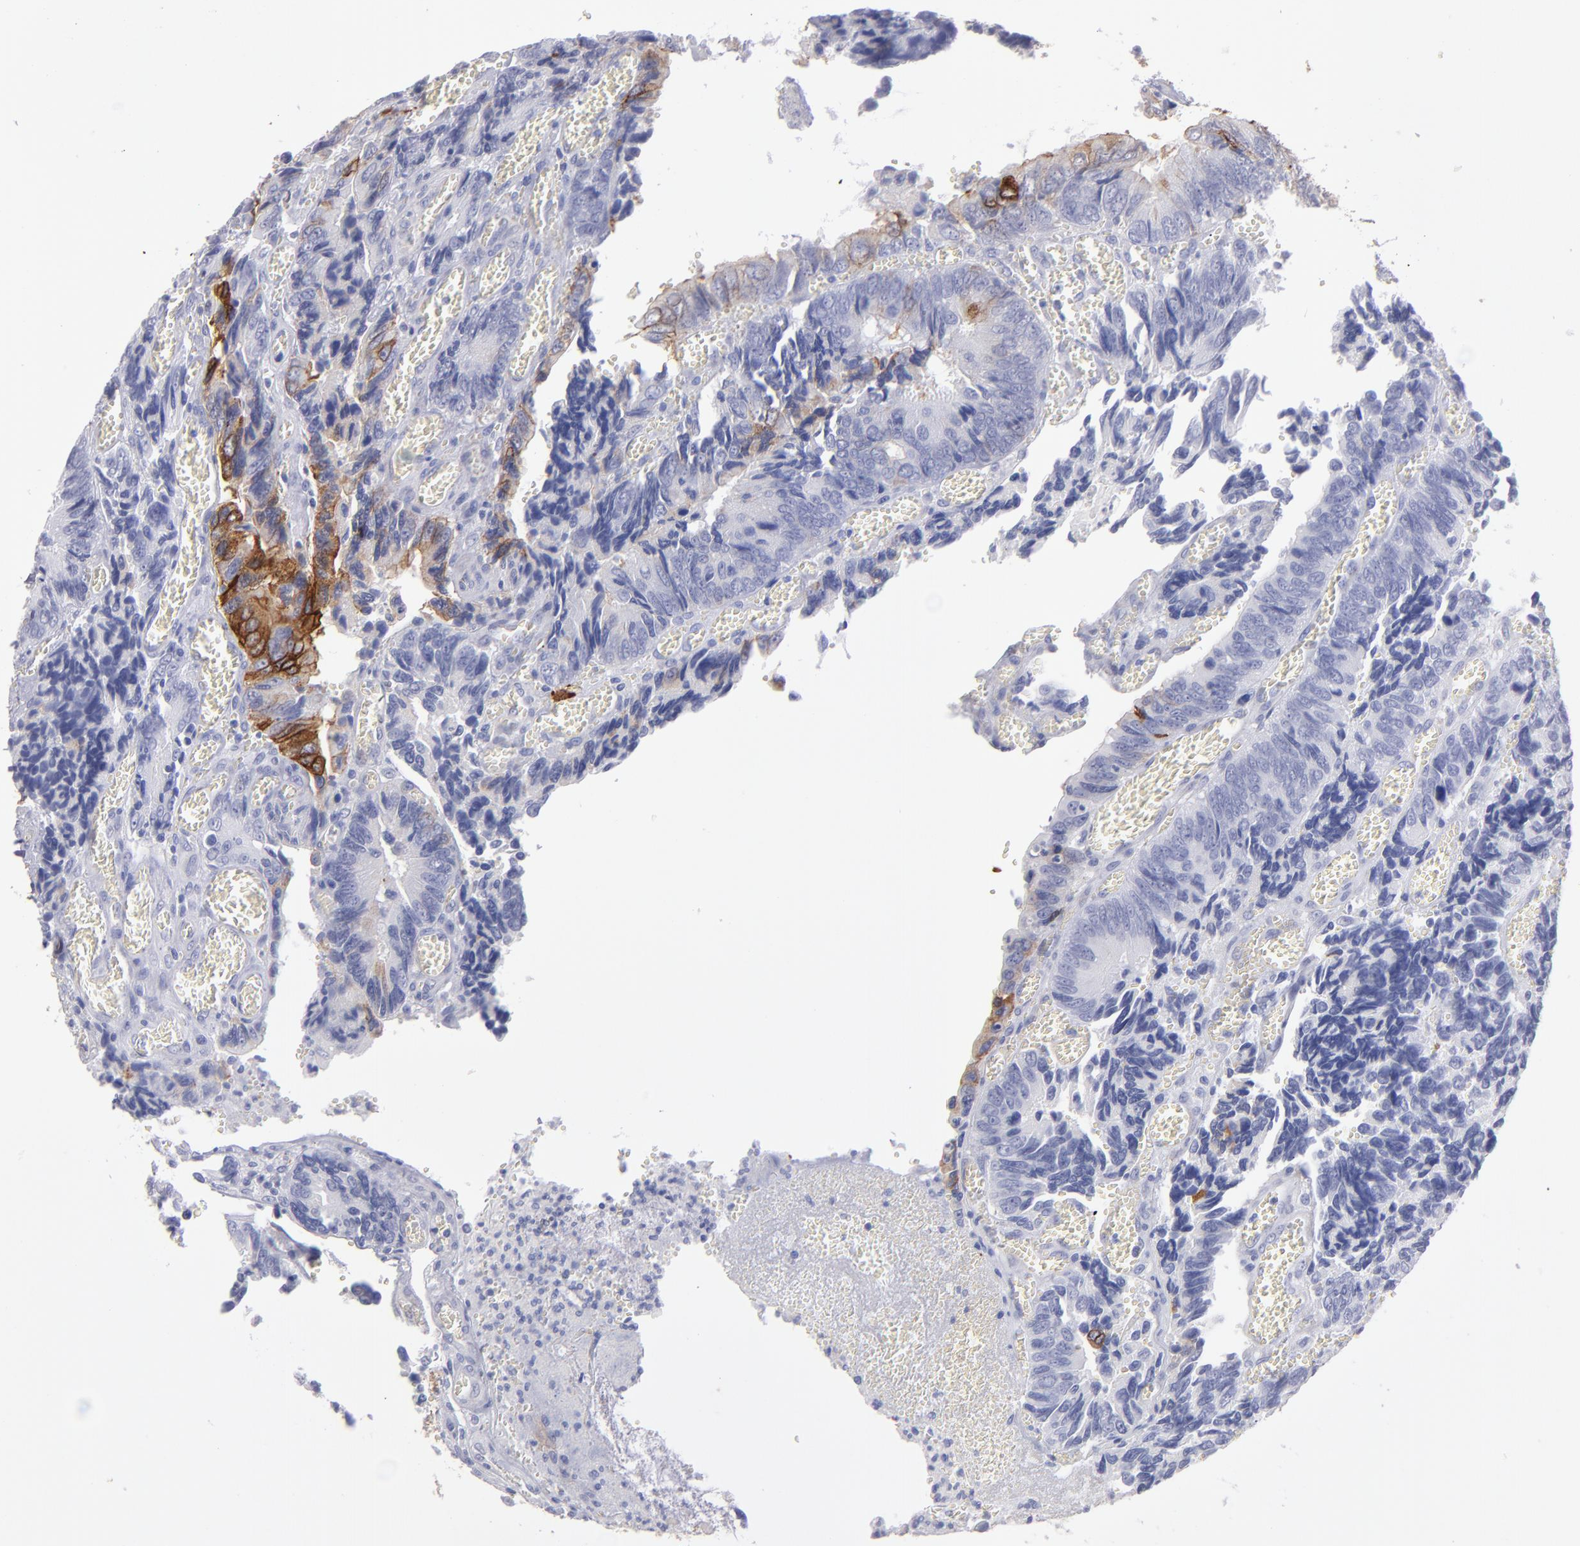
{"staining": {"intensity": "moderate", "quantity": "<25%", "location": "cytoplasmic/membranous"}, "tissue": "colorectal cancer", "cell_type": "Tumor cells", "image_type": "cancer", "snomed": [{"axis": "morphology", "description": "Adenocarcinoma, NOS"}, {"axis": "topography", "description": "Colon"}], "caption": "A histopathology image of human colorectal cancer stained for a protein shows moderate cytoplasmic/membranous brown staining in tumor cells.", "gene": "AHNAK2", "patient": {"sex": "male", "age": 72}}